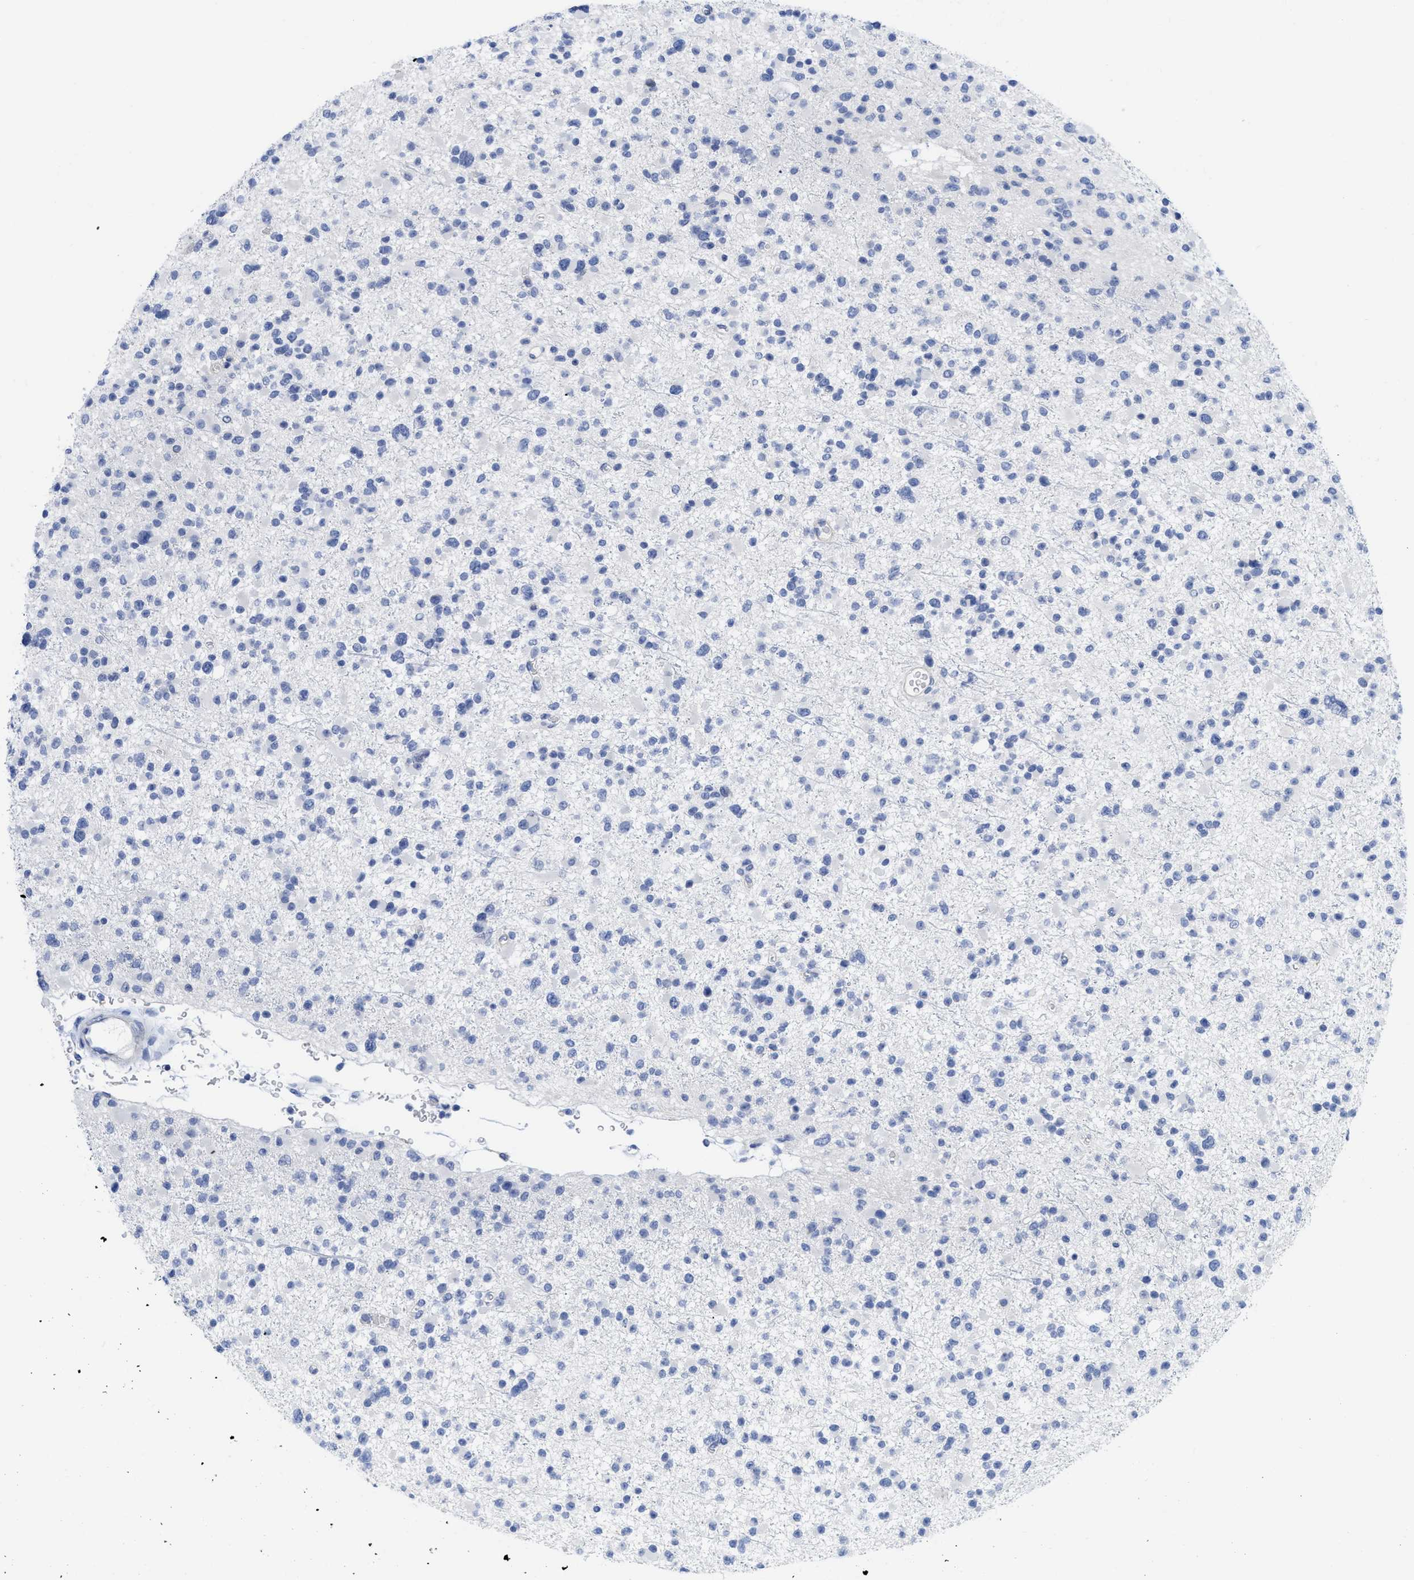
{"staining": {"intensity": "negative", "quantity": "none", "location": "none"}, "tissue": "glioma", "cell_type": "Tumor cells", "image_type": "cancer", "snomed": [{"axis": "morphology", "description": "Glioma, malignant, Low grade"}, {"axis": "topography", "description": "Brain"}], "caption": "This is an immunohistochemistry (IHC) image of glioma. There is no positivity in tumor cells.", "gene": "ACKR1", "patient": {"sex": "female", "age": 22}}